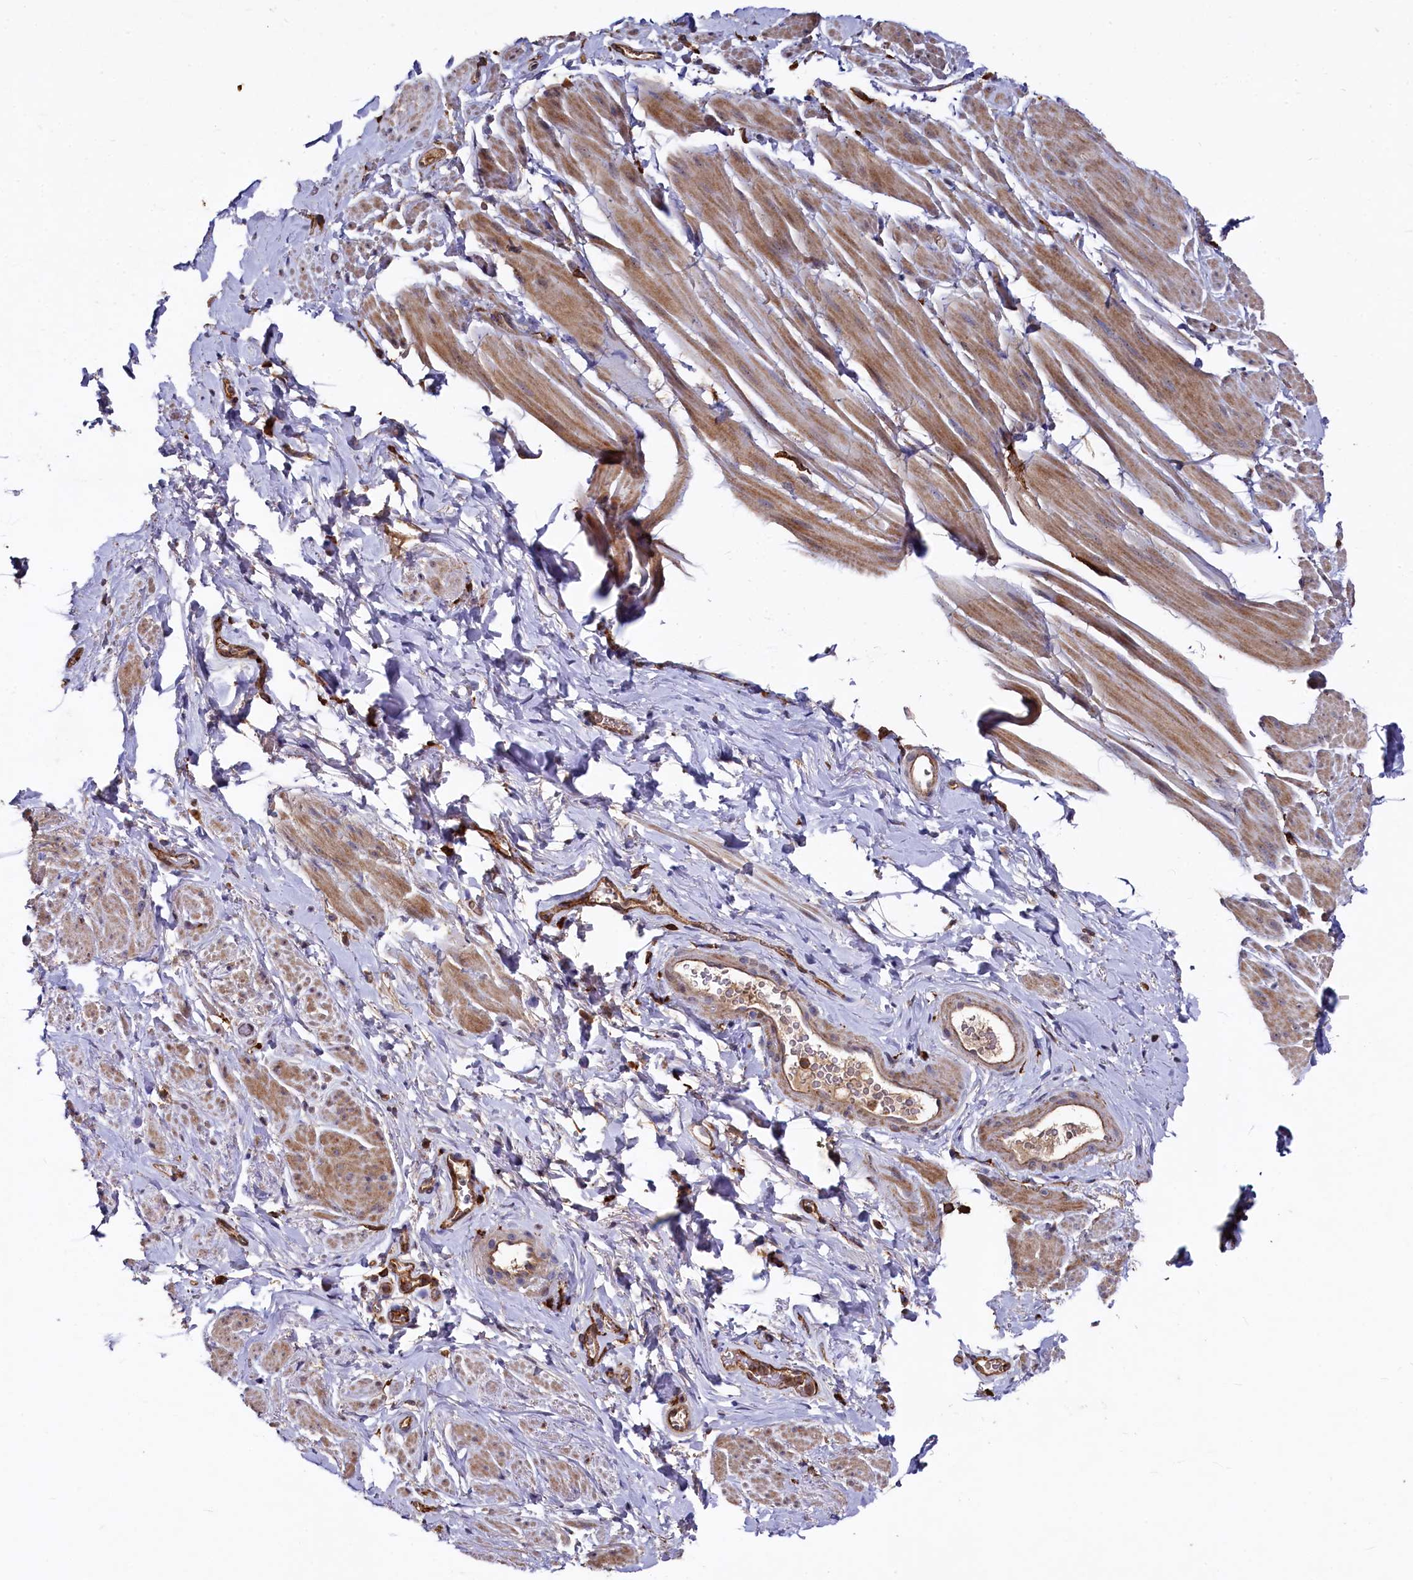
{"staining": {"intensity": "moderate", "quantity": "<25%", "location": "cytoplasmic/membranous"}, "tissue": "smooth muscle", "cell_type": "Smooth muscle cells", "image_type": "normal", "snomed": [{"axis": "morphology", "description": "Normal tissue, NOS"}, {"axis": "topography", "description": "Smooth muscle"}, {"axis": "topography", "description": "Peripheral nerve tissue"}], "caption": "Immunohistochemical staining of normal smooth muscle shows moderate cytoplasmic/membranous protein positivity in approximately <25% of smooth muscle cells. (brown staining indicates protein expression, while blue staining denotes nuclei).", "gene": "PLEKHO2", "patient": {"sex": "male", "age": 69}}